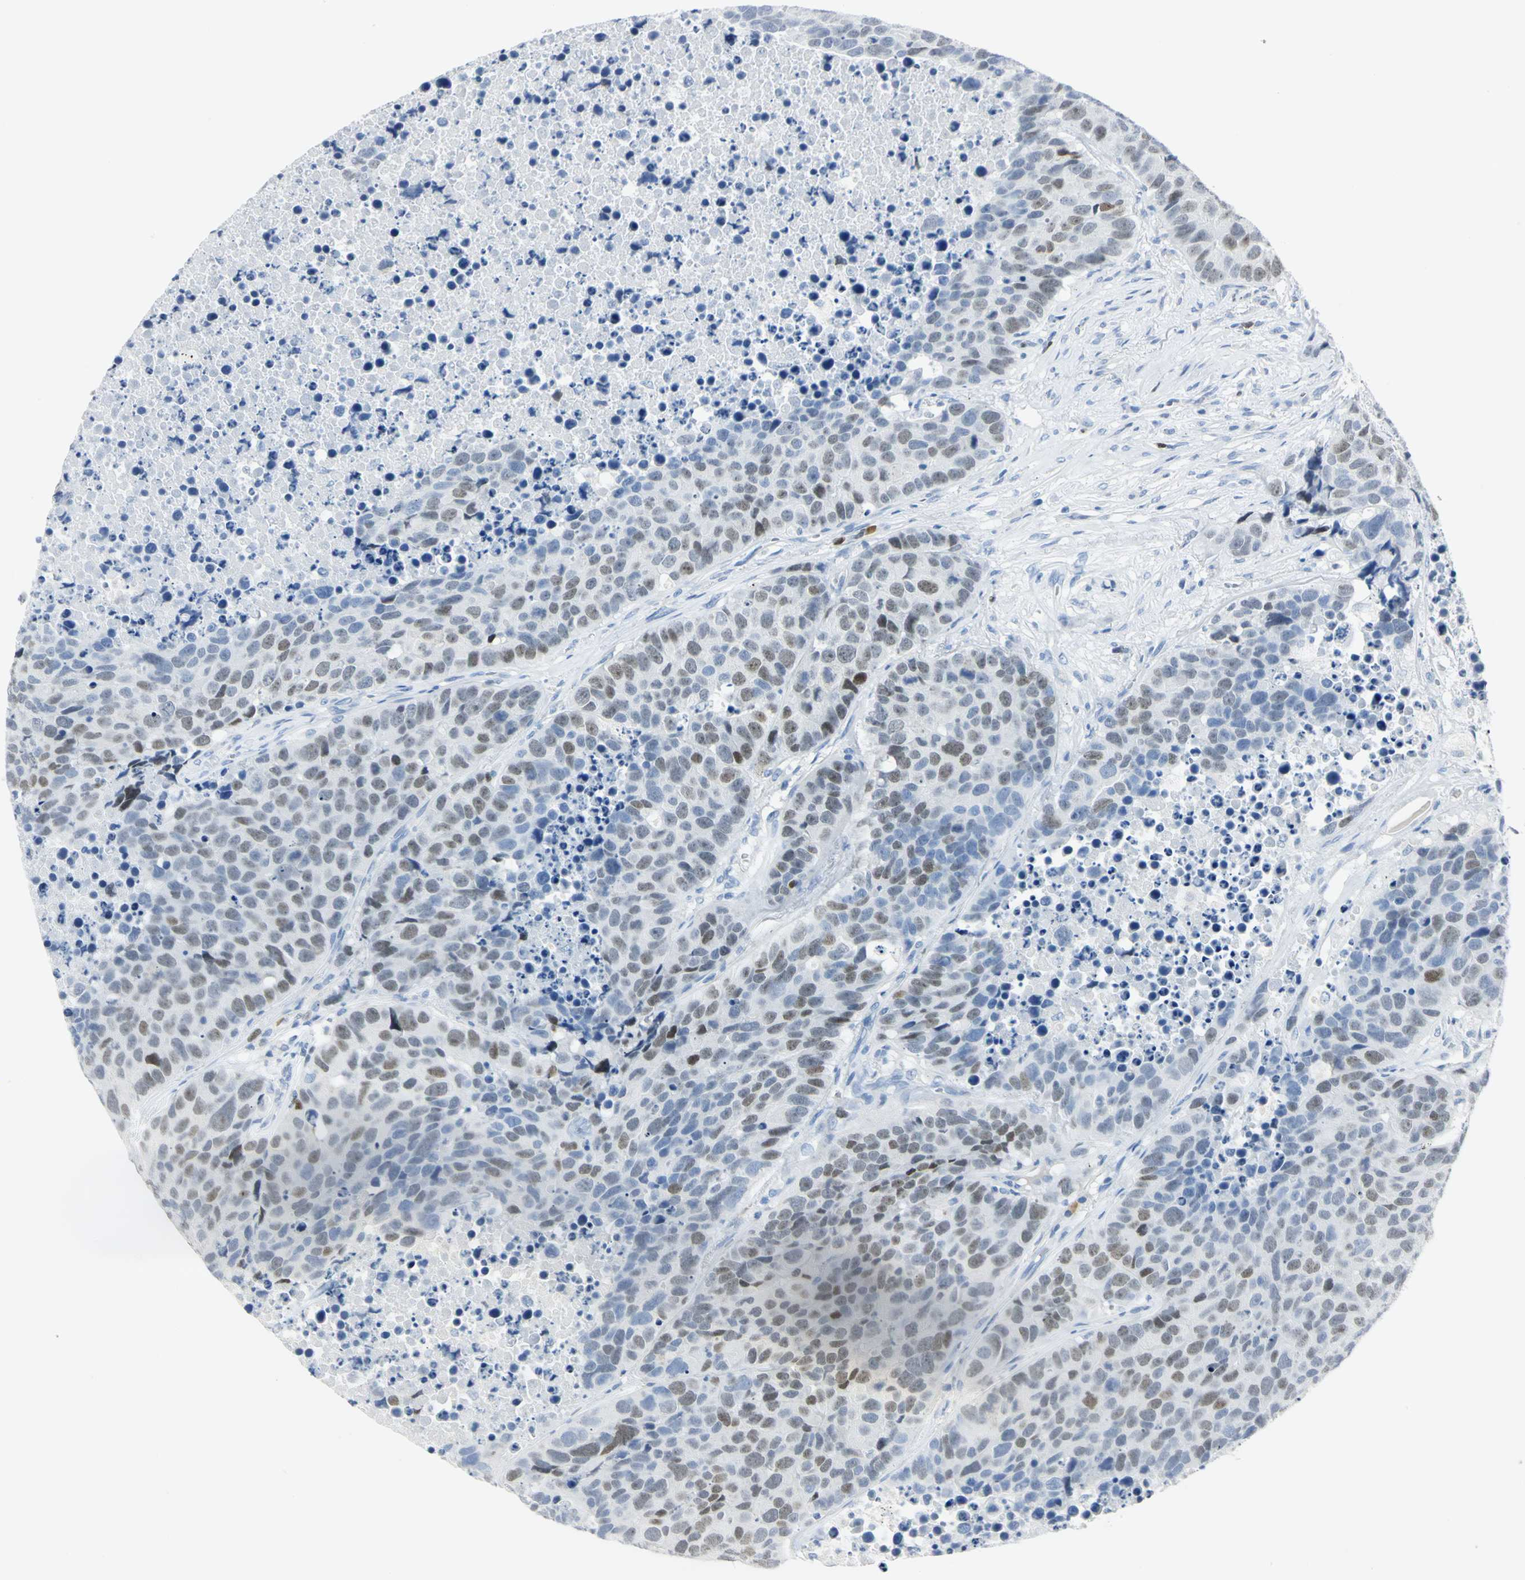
{"staining": {"intensity": "weak", "quantity": "<25%", "location": "nuclear"}, "tissue": "carcinoid", "cell_type": "Tumor cells", "image_type": "cancer", "snomed": [{"axis": "morphology", "description": "Carcinoid, malignant, NOS"}, {"axis": "topography", "description": "Lung"}], "caption": "Tumor cells are negative for brown protein staining in malignant carcinoid.", "gene": "HELLS", "patient": {"sex": "male", "age": 60}}